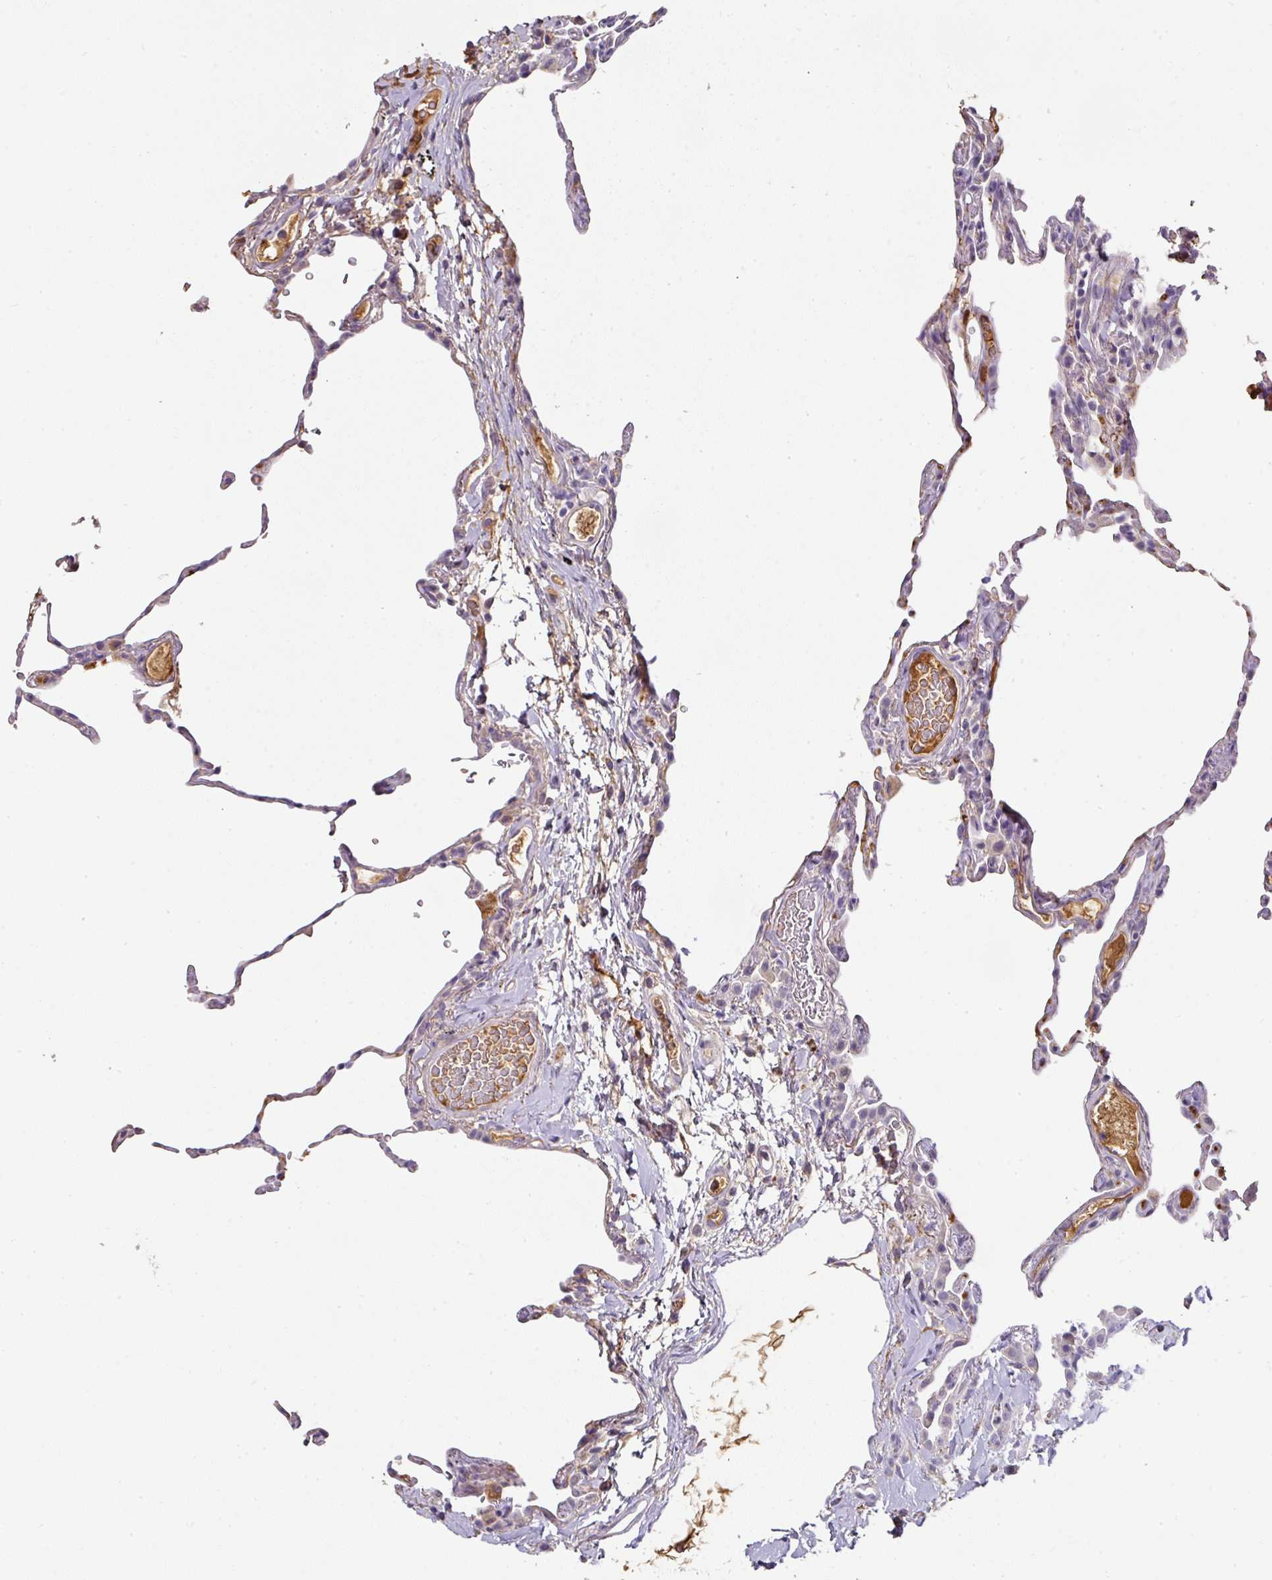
{"staining": {"intensity": "moderate", "quantity": "25%-75%", "location": "cytoplasmic/membranous"}, "tissue": "lung", "cell_type": "Alveolar cells", "image_type": "normal", "snomed": [{"axis": "morphology", "description": "Normal tissue, NOS"}, {"axis": "topography", "description": "Lung"}], "caption": "Protein analysis of unremarkable lung exhibits moderate cytoplasmic/membranous positivity in about 25%-75% of alveolar cells.", "gene": "CCZ1B", "patient": {"sex": "female", "age": 57}}